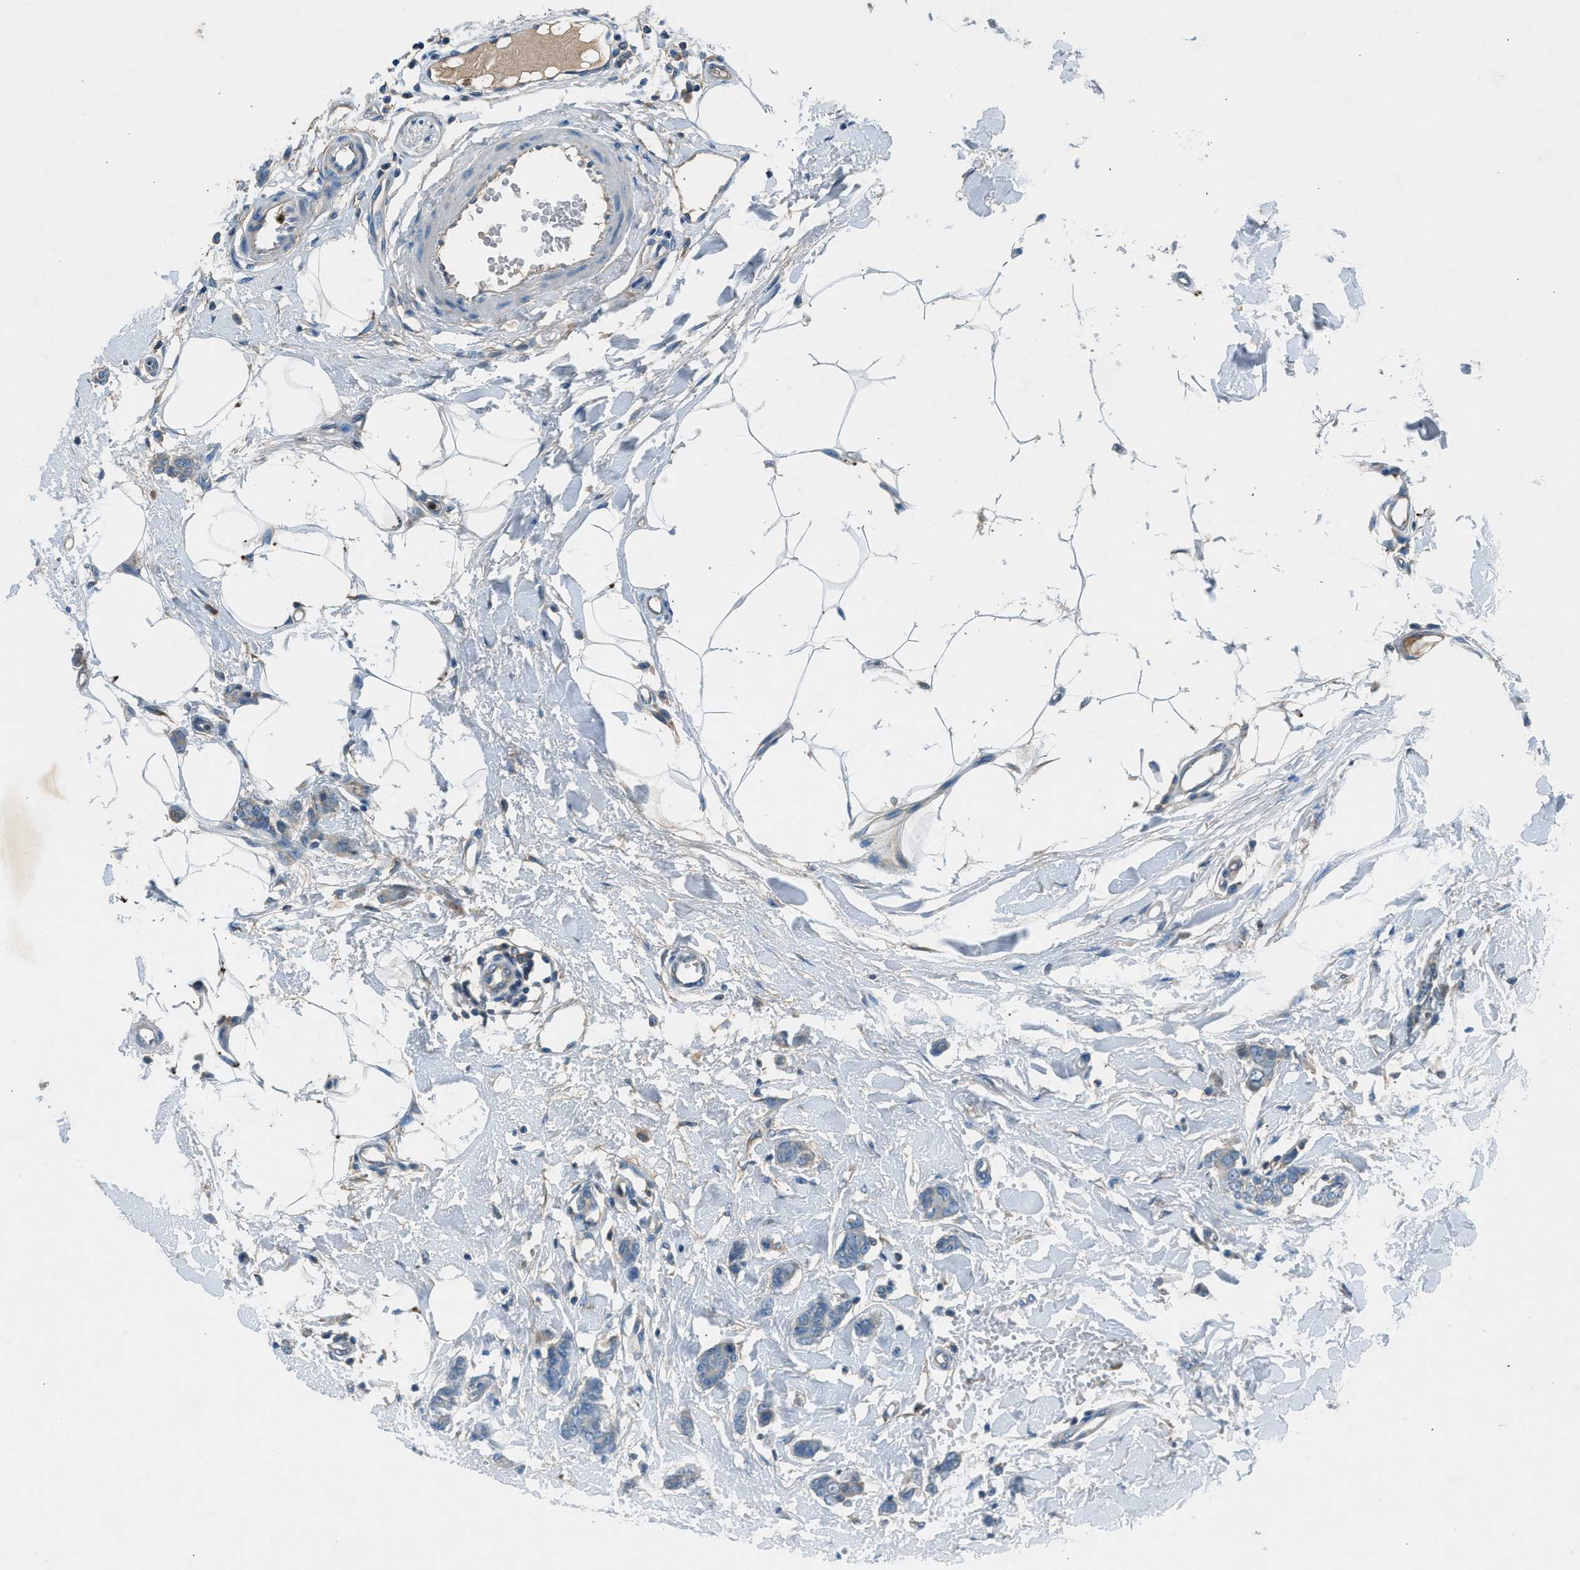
{"staining": {"intensity": "weak", "quantity": "<25%", "location": "cytoplasmic/membranous"}, "tissue": "breast cancer", "cell_type": "Tumor cells", "image_type": "cancer", "snomed": [{"axis": "morphology", "description": "Lobular carcinoma"}, {"axis": "topography", "description": "Skin"}, {"axis": "topography", "description": "Breast"}], "caption": "DAB (3,3'-diaminobenzidine) immunohistochemical staining of breast cancer (lobular carcinoma) displays no significant staining in tumor cells.", "gene": "BMP1", "patient": {"sex": "female", "age": 46}}